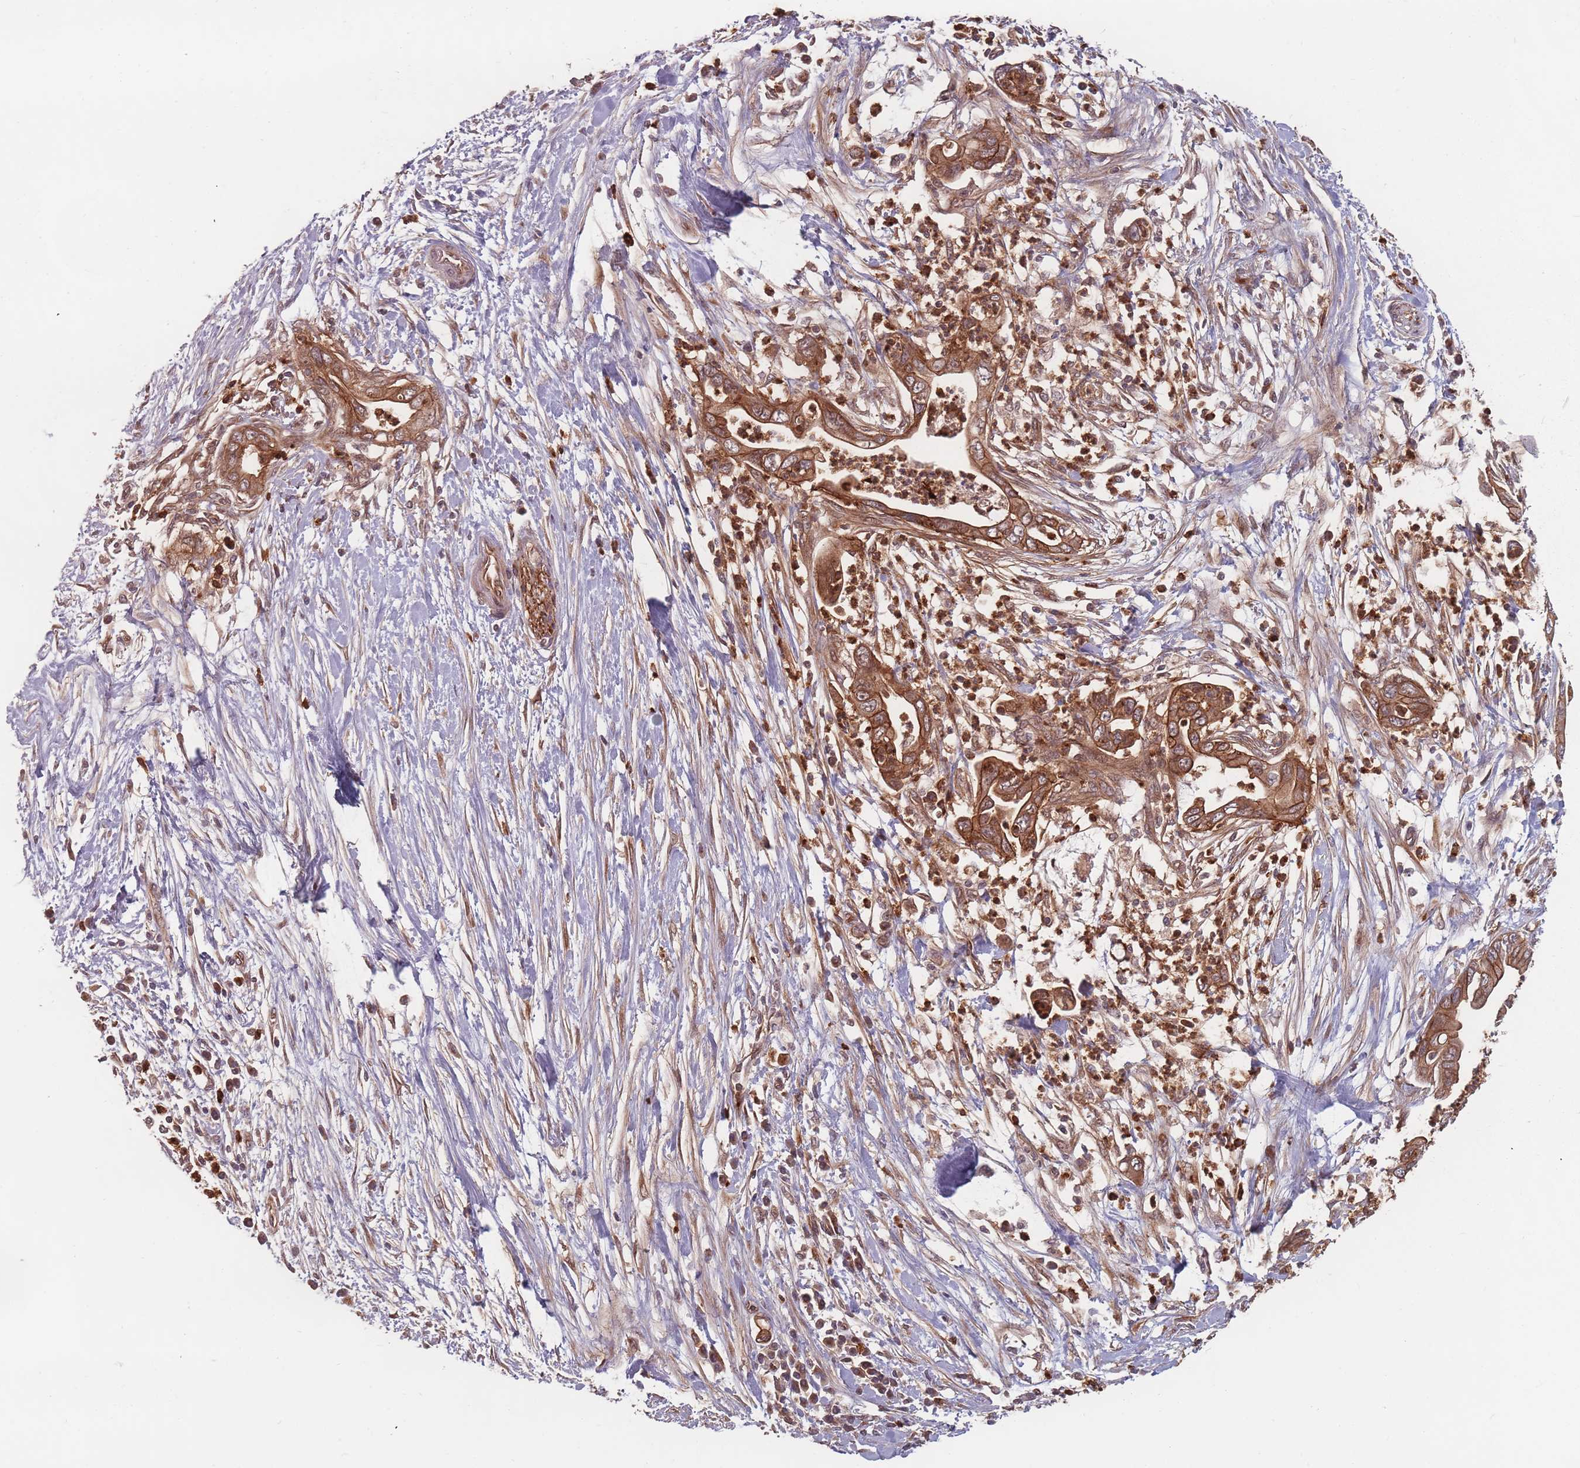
{"staining": {"intensity": "strong", "quantity": ">75%", "location": "cytoplasmic/membranous"}, "tissue": "pancreatic cancer", "cell_type": "Tumor cells", "image_type": "cancer", "snomed": [{"axis": "morphology", "description": "Adenocarcinoma, NOS"}, {"axis": "topography", "description": "Pancreas"}], "caption": "This photomicrograph exhibits immunohistochemistry staining of adenocarcinoma (pancreatic), with high strong cytoplasmic/membranous expression in about >75% of tumor cells.", "gene": "C3orf14", "patient": {"sex": "male", "age": 75}}